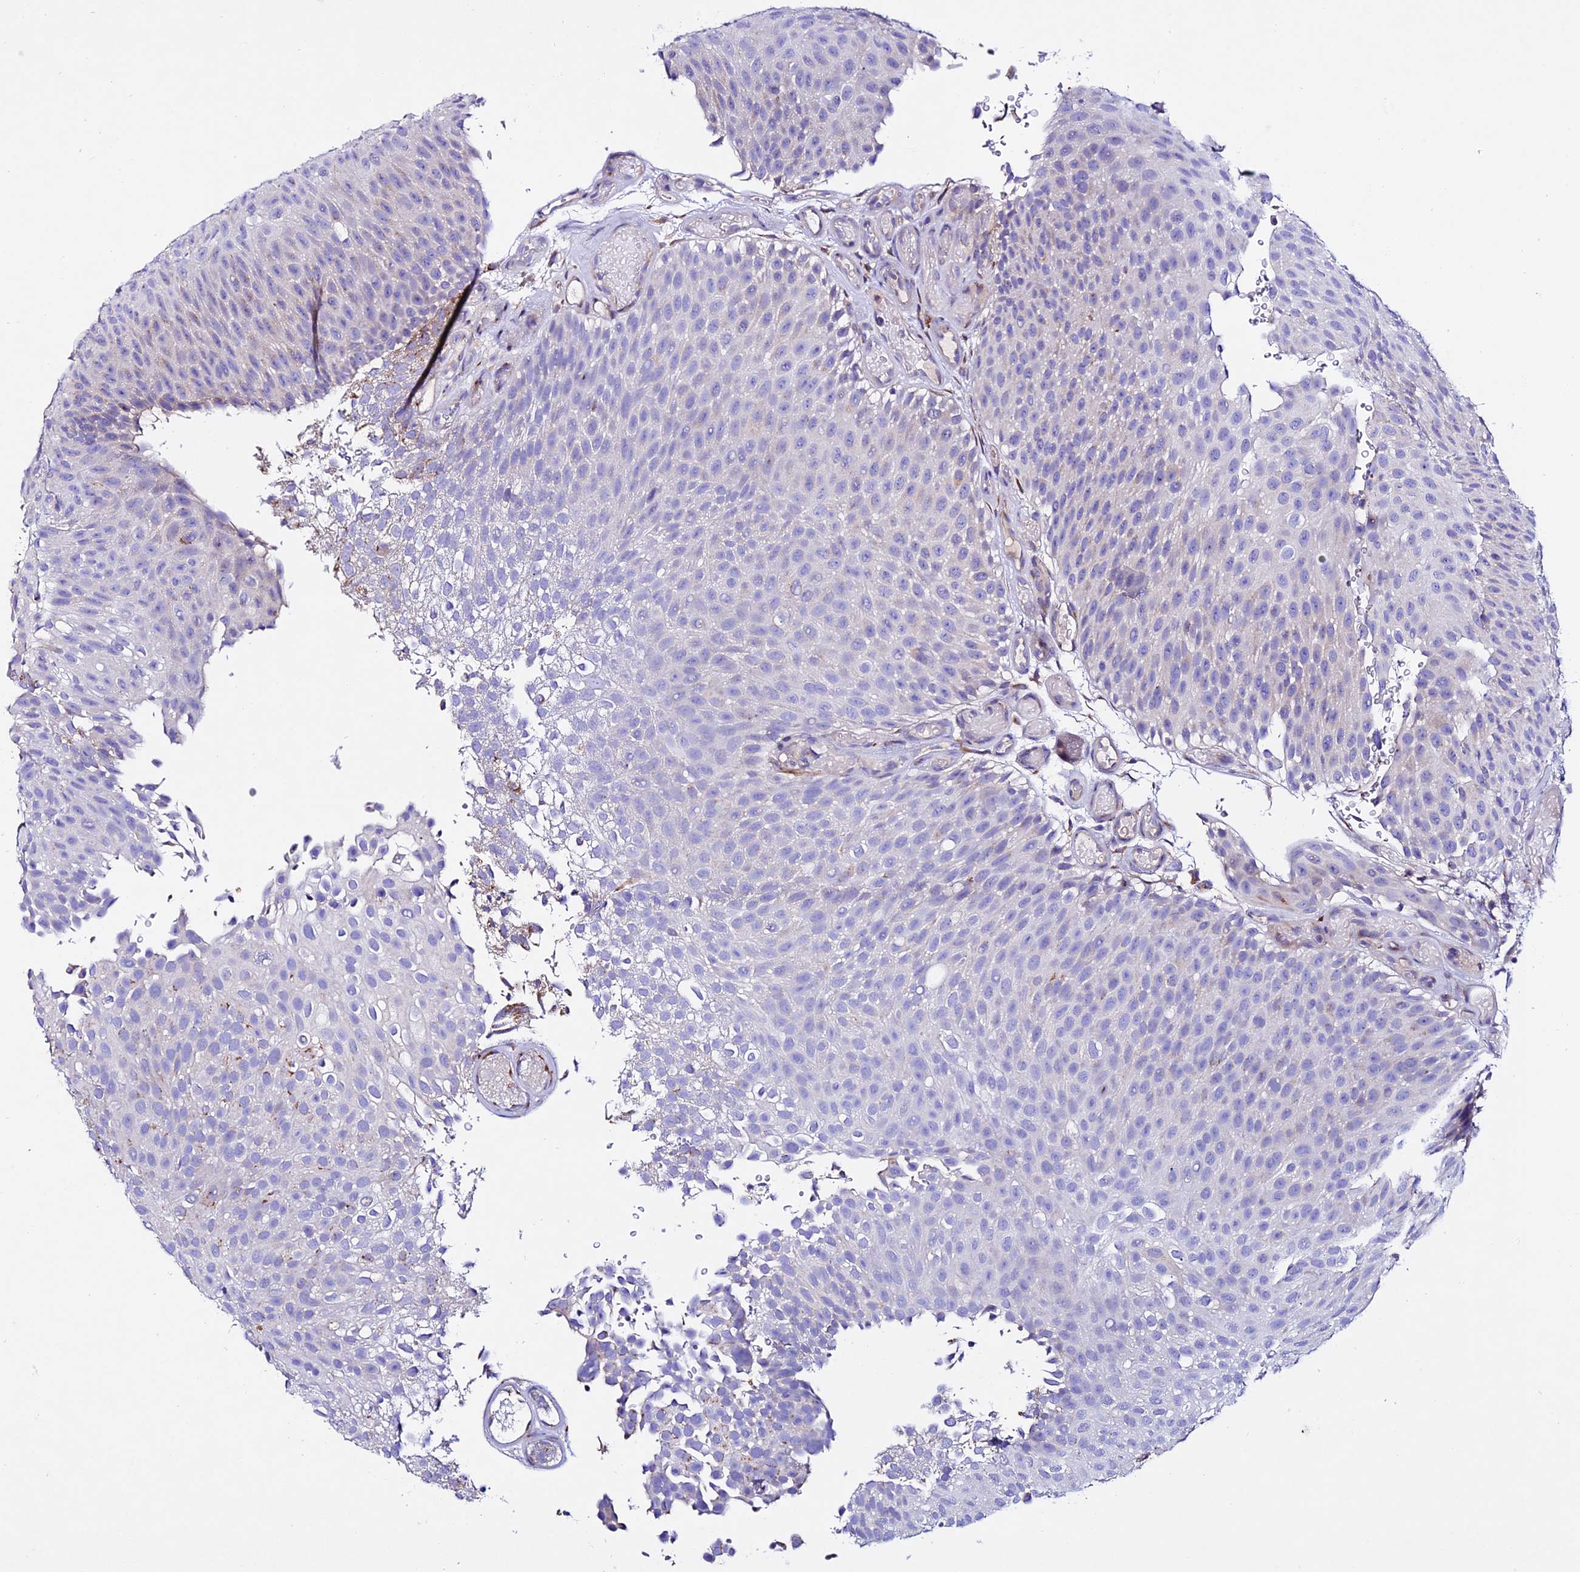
{"staining": {"intensity": "negative", "quantity": "none", "location": "none"}, "tissue": "urothelial cancer", "cell_type": "Tumor cells", "image_type": "cancer", "snomed": [{"axis": "morphology", "description": "Urothelial carcinoma, Low grade"}, {"axis": "topography", "description": "Urinary bladder"}], "caption": "DAB (3,3'-diaminobenzidine) immunohistochemical staining of urothelial cancer exhibits no significant staining in tumor cells.", "gene": "OR51Q1", "patient": {"sex": "male", "age": 78}}